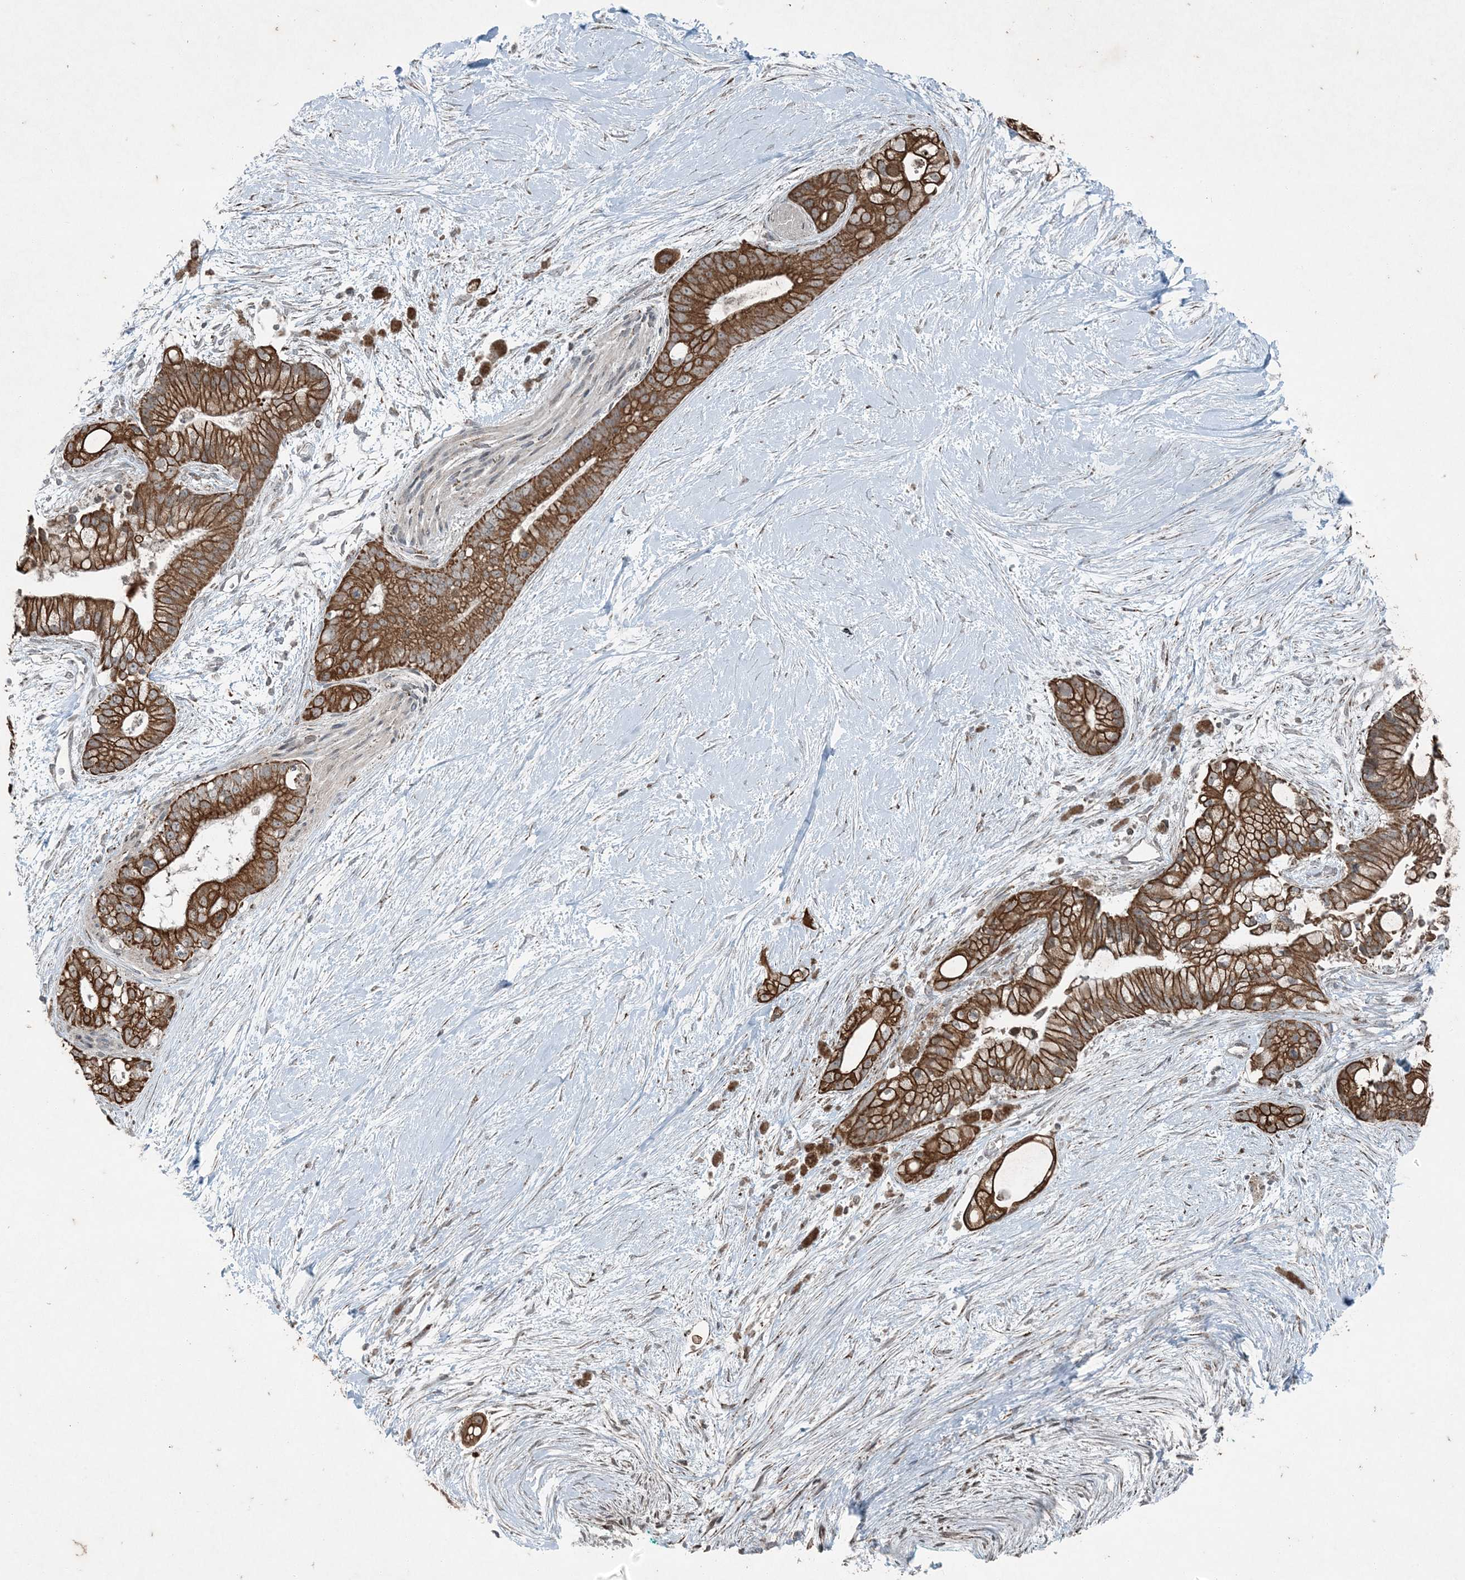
{"staining": {"intensity": "moderate", "quantity": ">75%", "location": "cytoplasmic/membranous"}, "tissue": "pancreatic cancer", "cell_type": "Tumor cells", "image_type": "cancer", "snomed": [{"axis": "morphology", "description": "Adenocarcinoma, NOS"}, {"axis": "topography", "description": "Pancreas"}], "caption": "DAB (3,3'-diaminobenzidine) immunohistochemical staining of human adenocarcinoma (pancreatic) demonstrates moderate cytoplasmic/membranous protein expression in about >75% of tumor cells. (DAB (3,3'-diaminobenzidine) = brown stain, brightfield microscopy at high magnification).", "gene": "PC", "patient": {"sex": "male", "age": 53}}